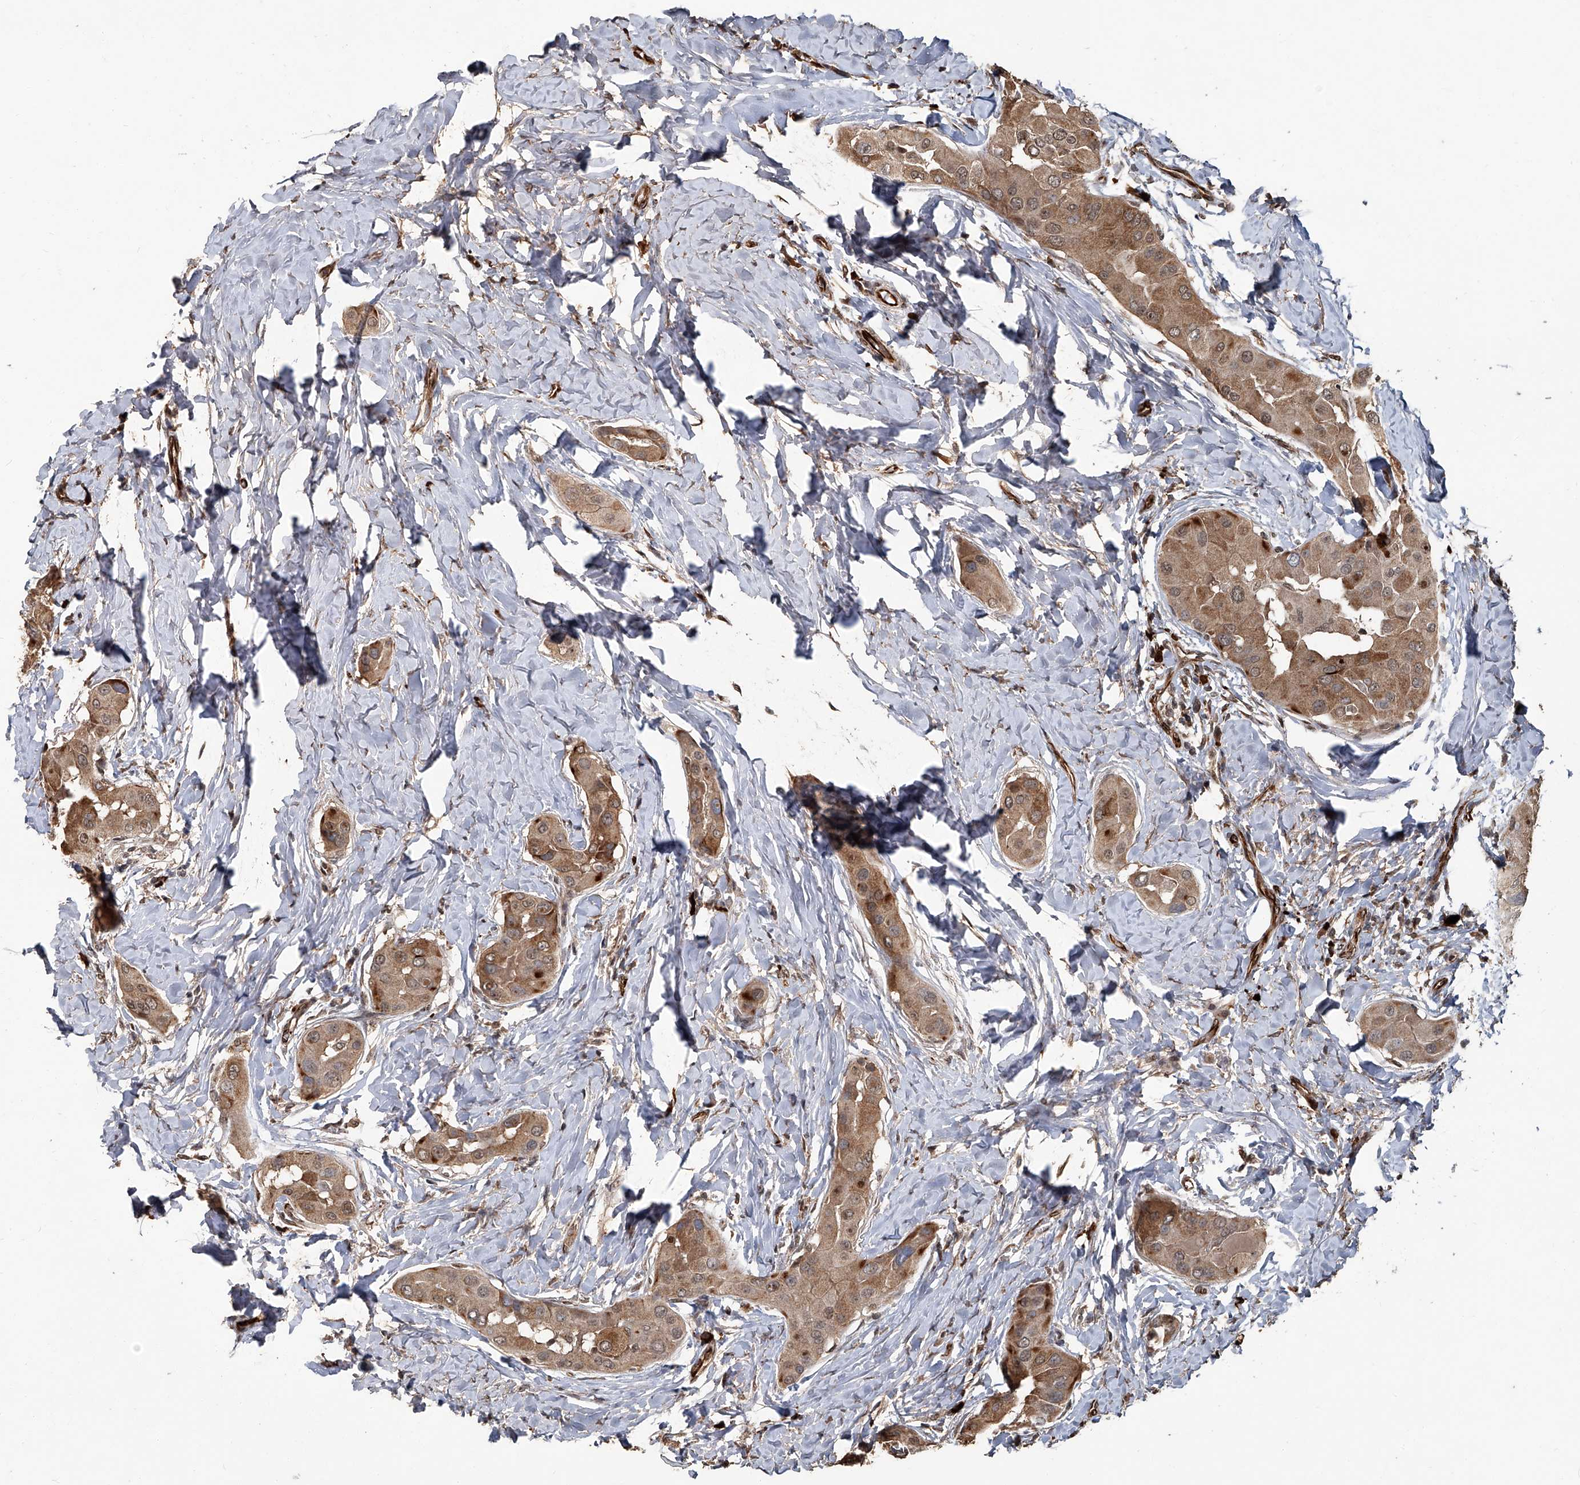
{"staining": {"intensity": "moderate", "quantity": ">75%", "location": "cytoplasmic/membranous"}, "tissue": "thyroid cancer", "cell_type": "Tumor cells", "image_type": "cancer", "snomed": [{"axis": "morphology", "description": "Papillary adenocarcinoma, NOS"}, {"axis": "topography", "description": "Thyroid gland"}], "caption": "Papillary adenocarcinoma (thyroid) stained with a brown dye shows moderate cytoplasmic/membranous positive expression in about >75% of tumor cells.", "gene": "GPR132", "patient": {"sex": "male", "age": 33}}